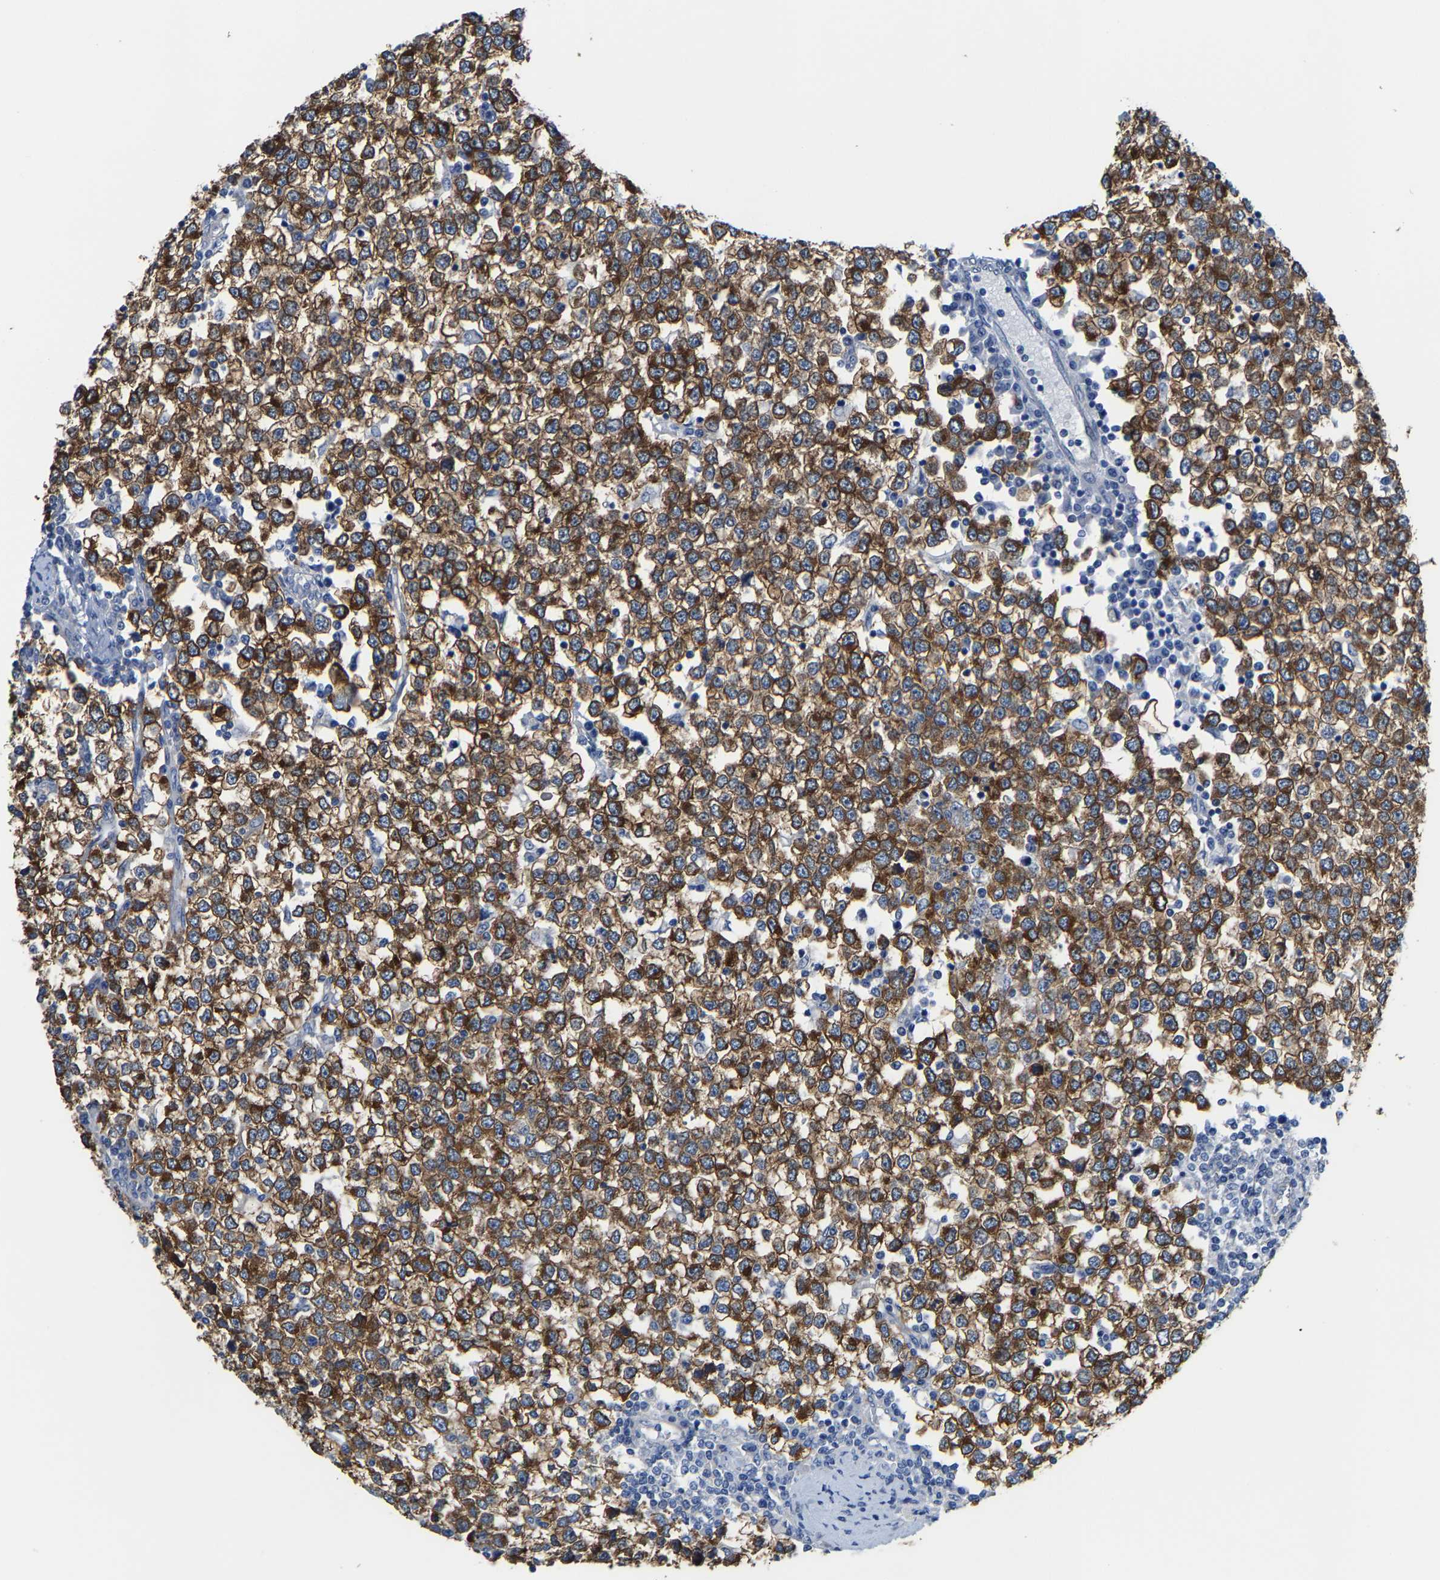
{"staining": {"intensity": "strong", "quantity": ">75%", "location": "cytoplasmic/membranous"}, "tissue": "testis cancer", "cell_type": "Tumor cells", "image_type": "cancer", "snomed": [{"axis": "morphology", "description": "Seminoma, NOS"}, {"axis": "topography", "description": "Testis"}], "caption": "Testis seminoma tissue reveals strong cytoplasmic/membranous staining in approximately >75% of tumor cells, visualized by immunohistochemistry. Using DAB (3,3'-diaminobenzidine) (brown) and hematoxylin (blue) stains, captured at high magnification using brightfield microscopy.", "gene": "DSCAM", "patient": {"sex": "male", "age": 65}}